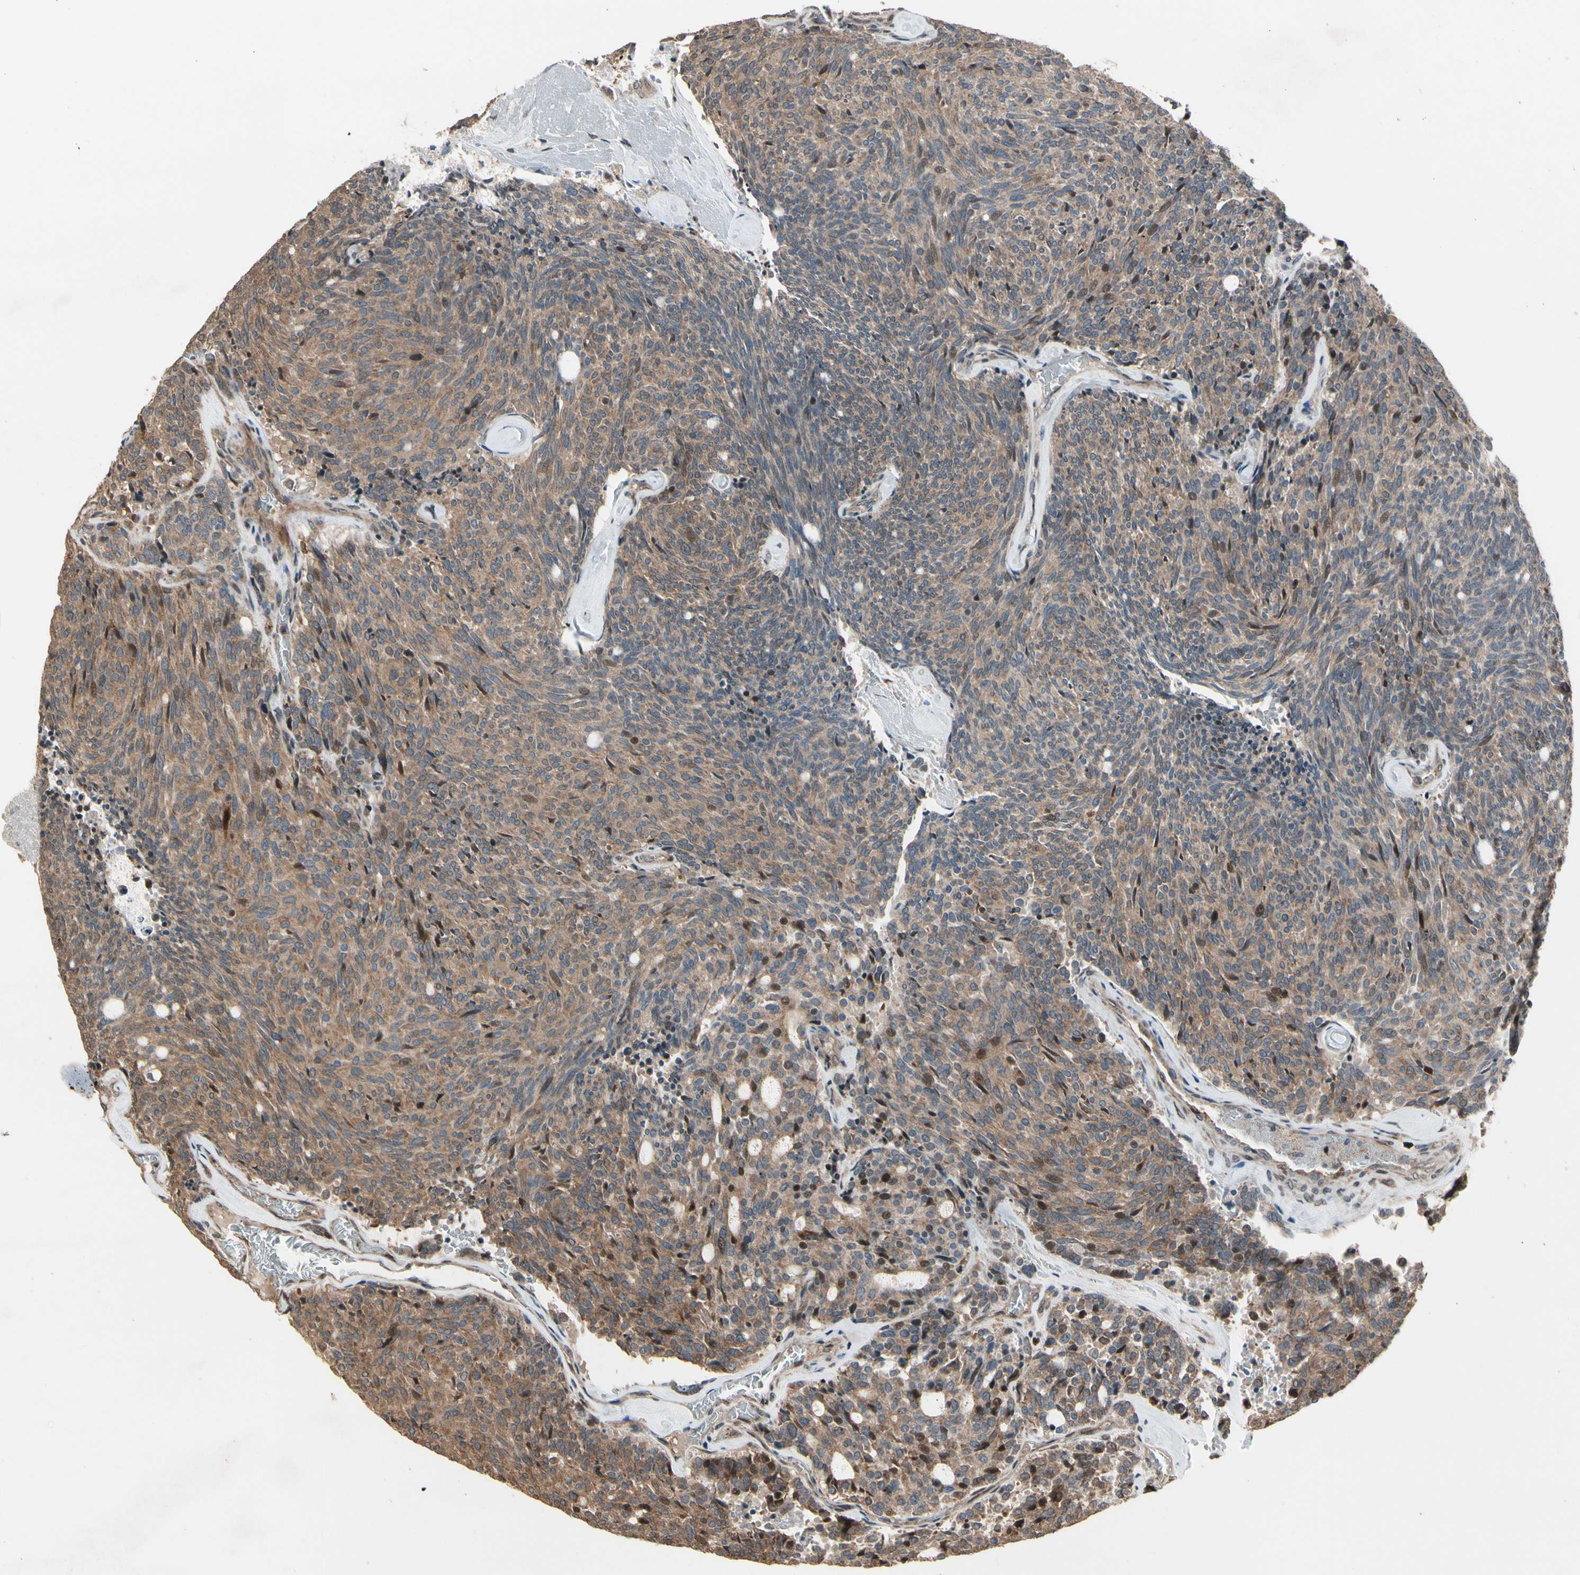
{"staining": {"intensity": "weak", "quantity": "25%-75%", "location": "cytoplasmic/membranous"}, "tissue": "carcinoid", "cell_type": "Tumor cells", "image_type": "cancer", "snomed": [{"axis": "morphology", "description": "Carcinoid, malignant, NOS"}, {"axis": "topography", "description": "Pancreas"}], "caption": "This histopathology image demonstrates immunohistochemistry (IHC) staining of carcinoid, with low weak cytoplasmic/membranous expression in about 25%-75% of tumor cells.", "gene": "CSF1R", "patient": {"sex": "female", "age": 54}}